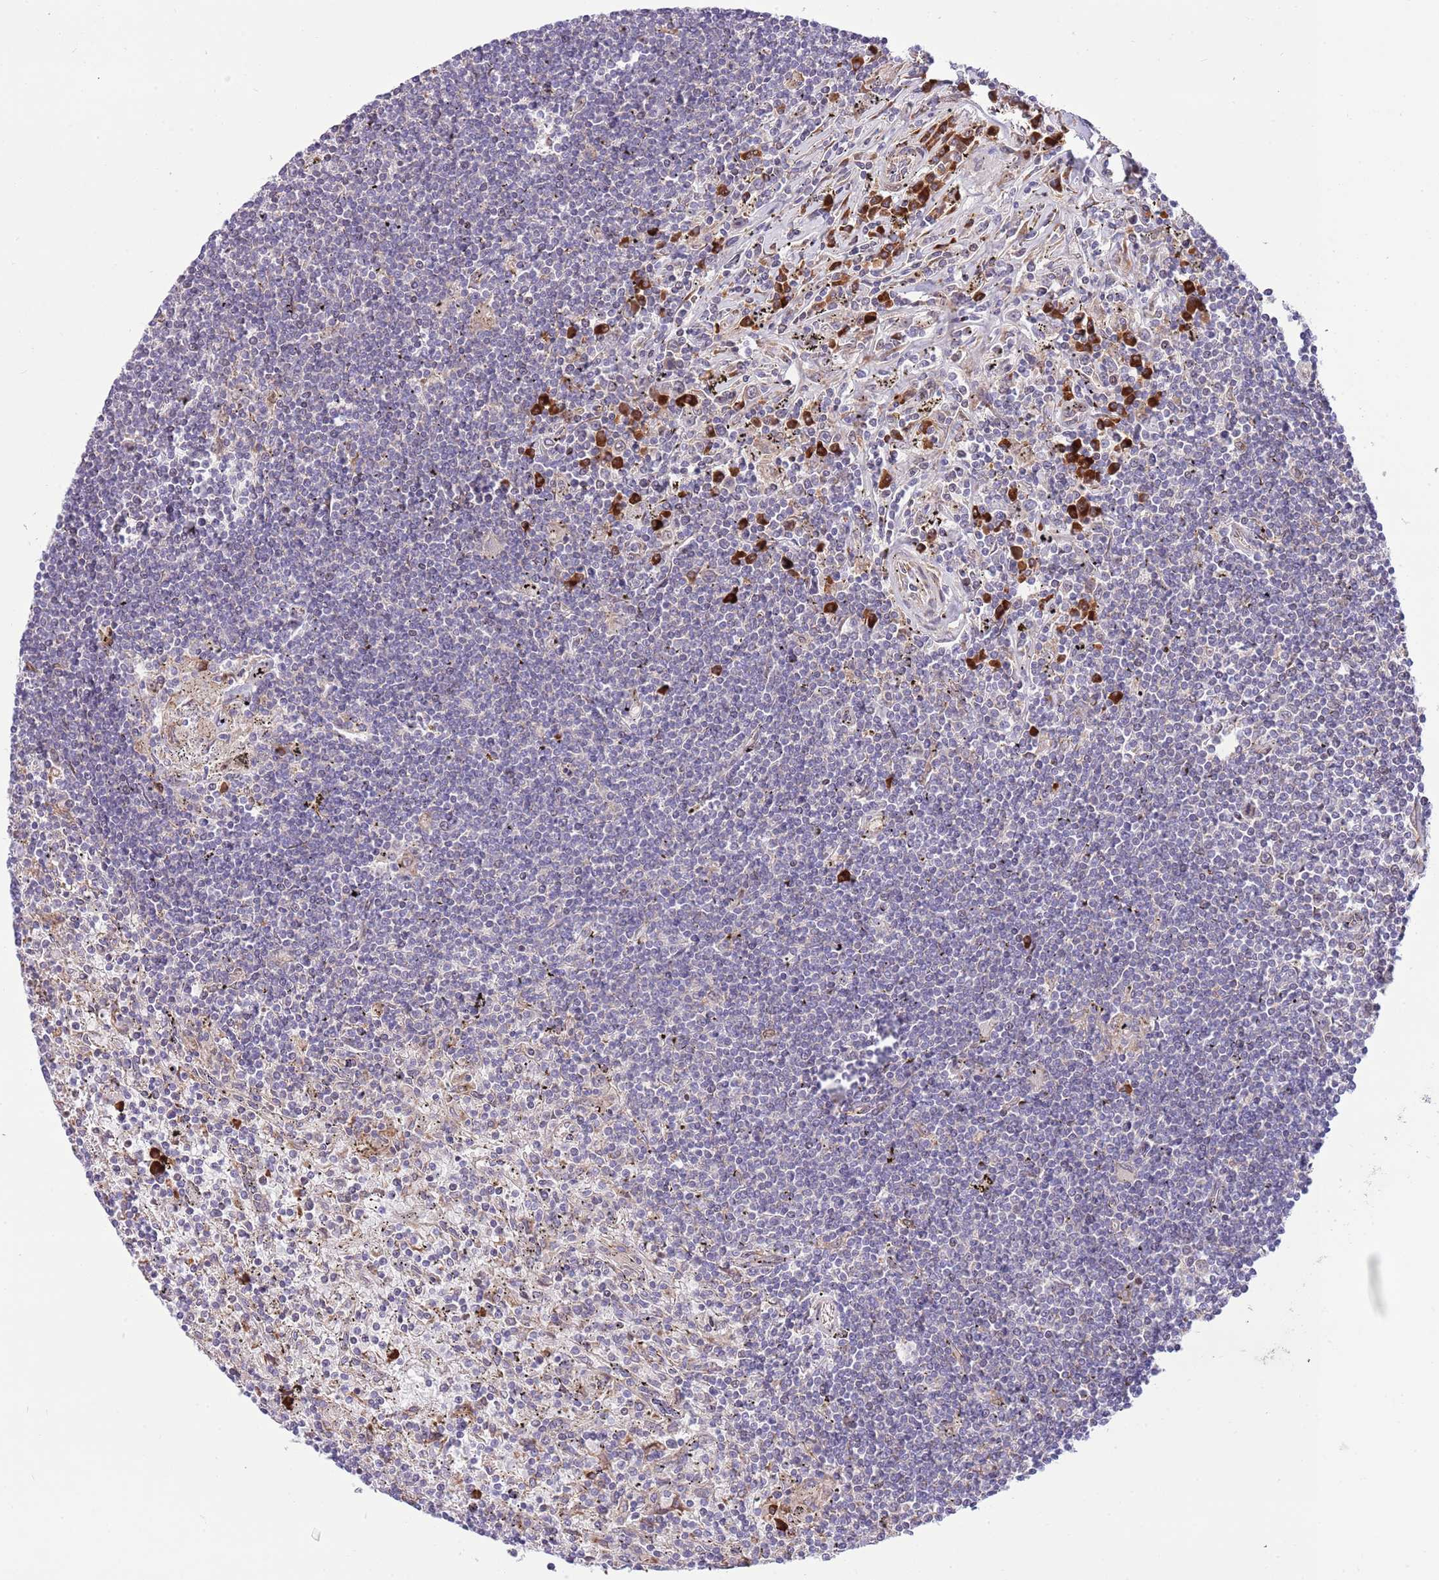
{"staining": {"intensity": "negative", "quantity": "none", "location": "none"}, "tissue": "lymphoma", "cell_type": "Tumor cells", "image_type": "cancer", "snomed": [{"axis": "morphology", "description": "Malignant lymphoma, non-Hodgkin's type, Low grade"}, {"axis": "topography", "description": "Spleen"}], "caption": "Tumor cells show no significant positivity in malignant lymphoma, non-Hodgkin's type (low-grade). (DAB (3,3'-diaminobenzidine) IHC visualized using brightfield microscopy, high magnification).", "gene": "DAND5", "patient": {"sex": "male", "age": 76}}